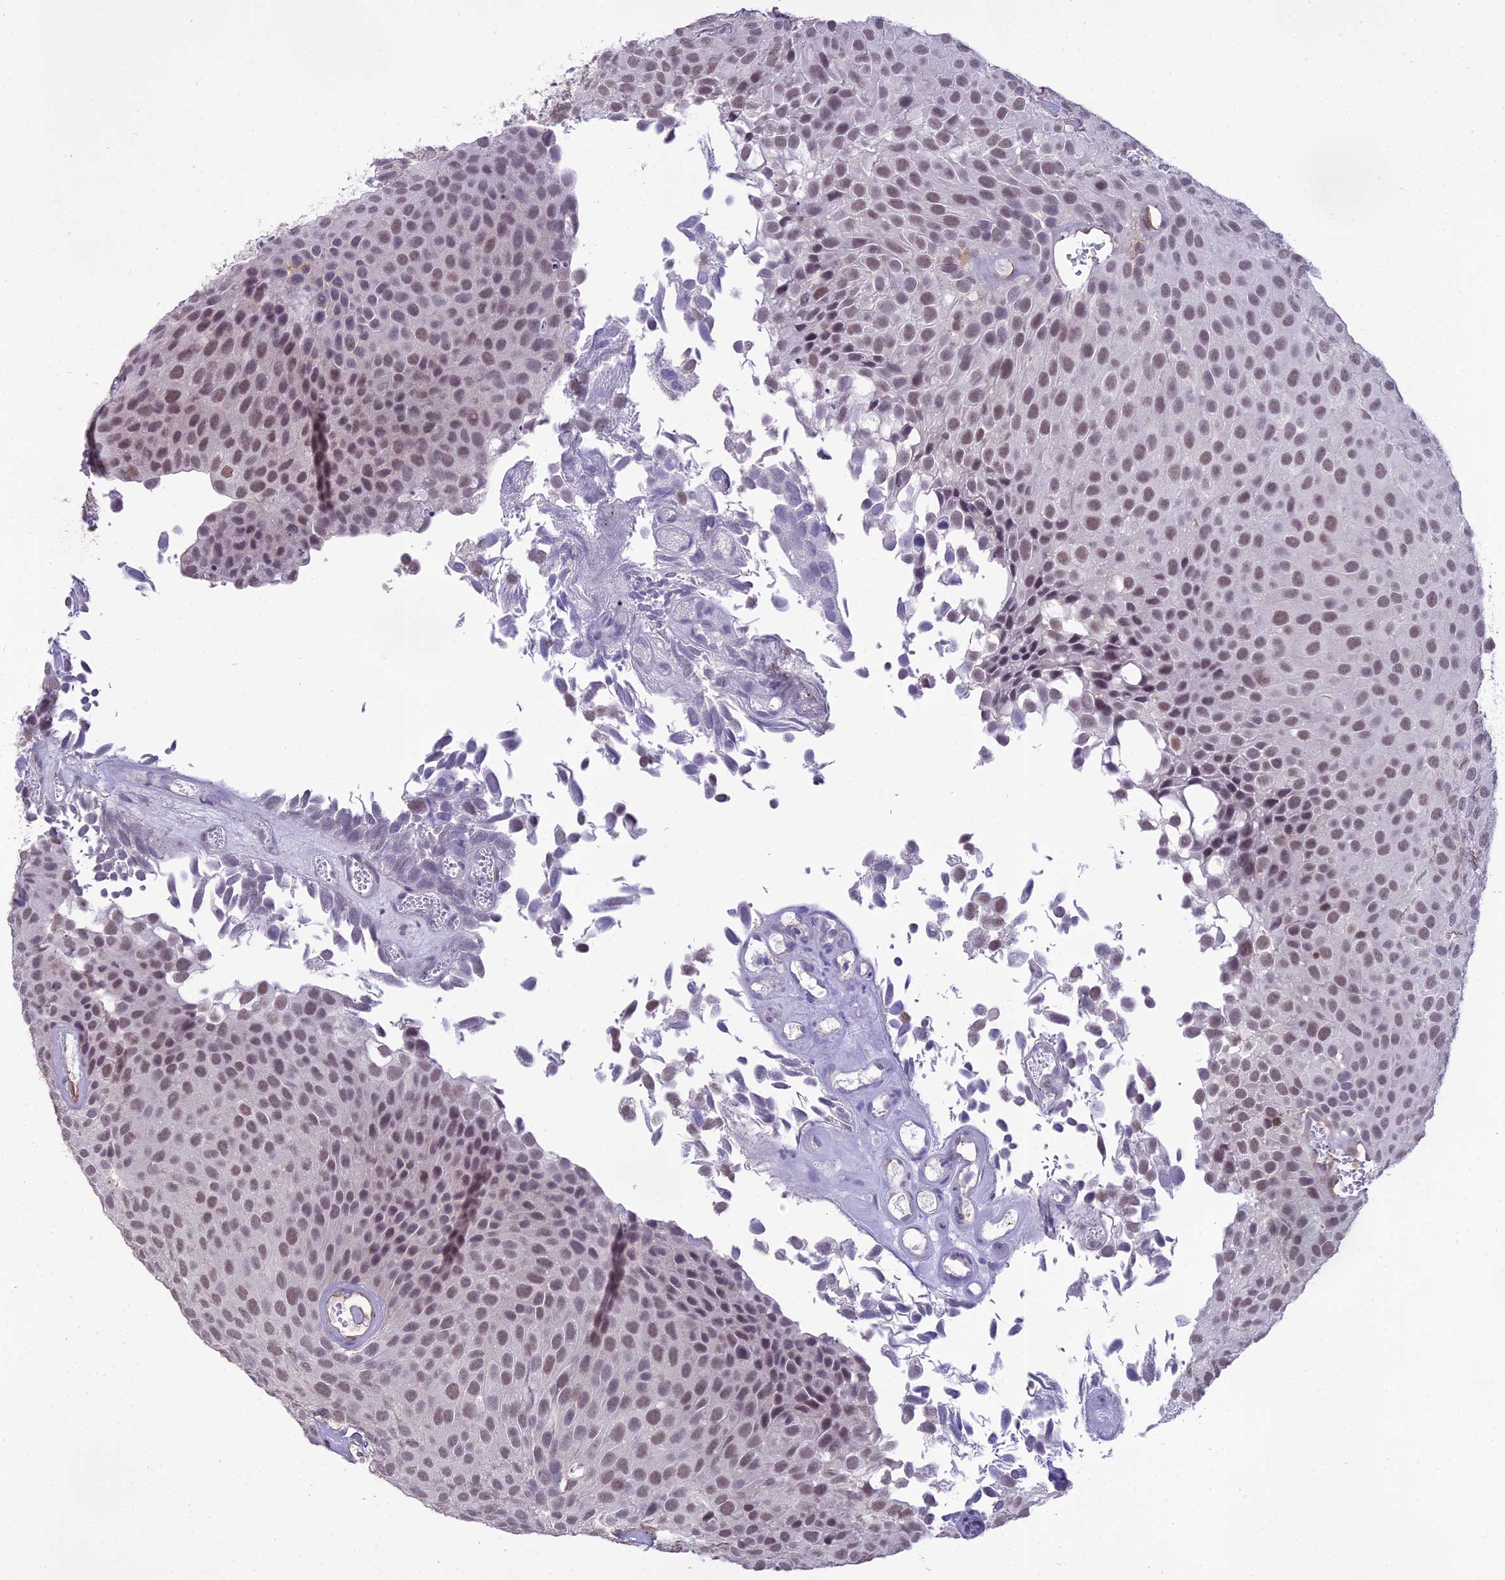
{"staining": {"intensity": "moderate", "quantity": ">75%", "location": "nuclear"}, "tissue": "urothelial cancer", "cell_type": "Tumor cells", "image_type": "cancer", "snomed": [{"axis": "morphology", "description": "Urothelial carcinoma, Low grade"}, {"axis": "topography", "description": "Urinary bladder"}], "caption": "Protein staining by immunohistochemistry demonstrates moderate nuclear staining in about >75% of tumor cells in urothelial cancer.", "gene": "BLNK", "patient": {"sex": "male", "age": 89}}